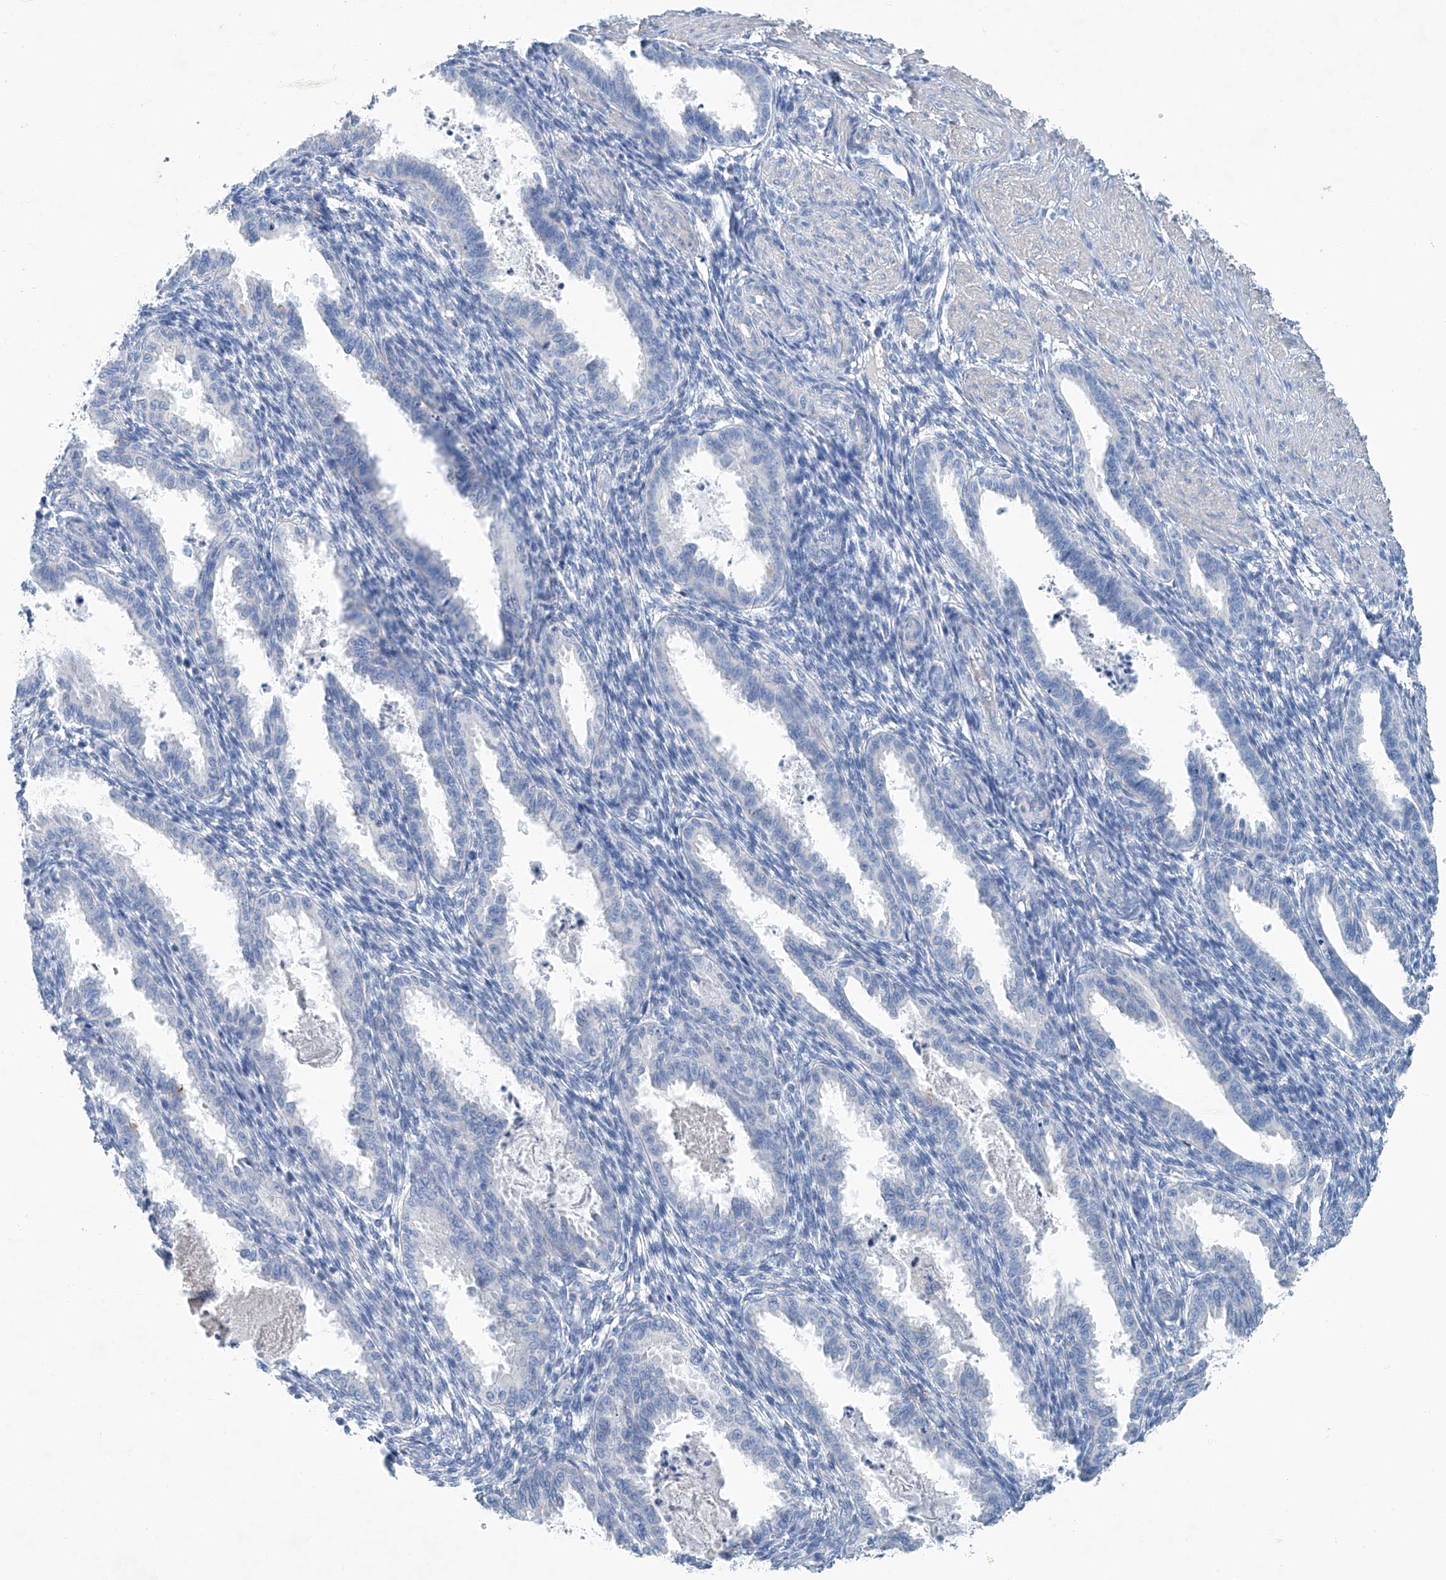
{"staining": {"intensity": "negative", "quantity": "none", "location": "none"}, "tissue": "endometrium", "cell_type": "Cells in endometrial stroma", "image_type": "normal", "snomed": [{"axis": "morphology", "description": "Normal tissue, NOS"}, {"axis": "topography", "description": "Endometrium"}], "caption": "High power microscopy histopathology image of an immunohistochemistry (IHC) micrograph of benign endometrium, revealing no significant expression in cells in endometrial stroma. (Stains: DAB (3,3'-diaminobenzidine) IHC with hematoxylin counter stain, Microscopy: brightfield microscopy at high magnification).", "gene": "C1orf87", "patient": {"sex": "female", "age": 33}}